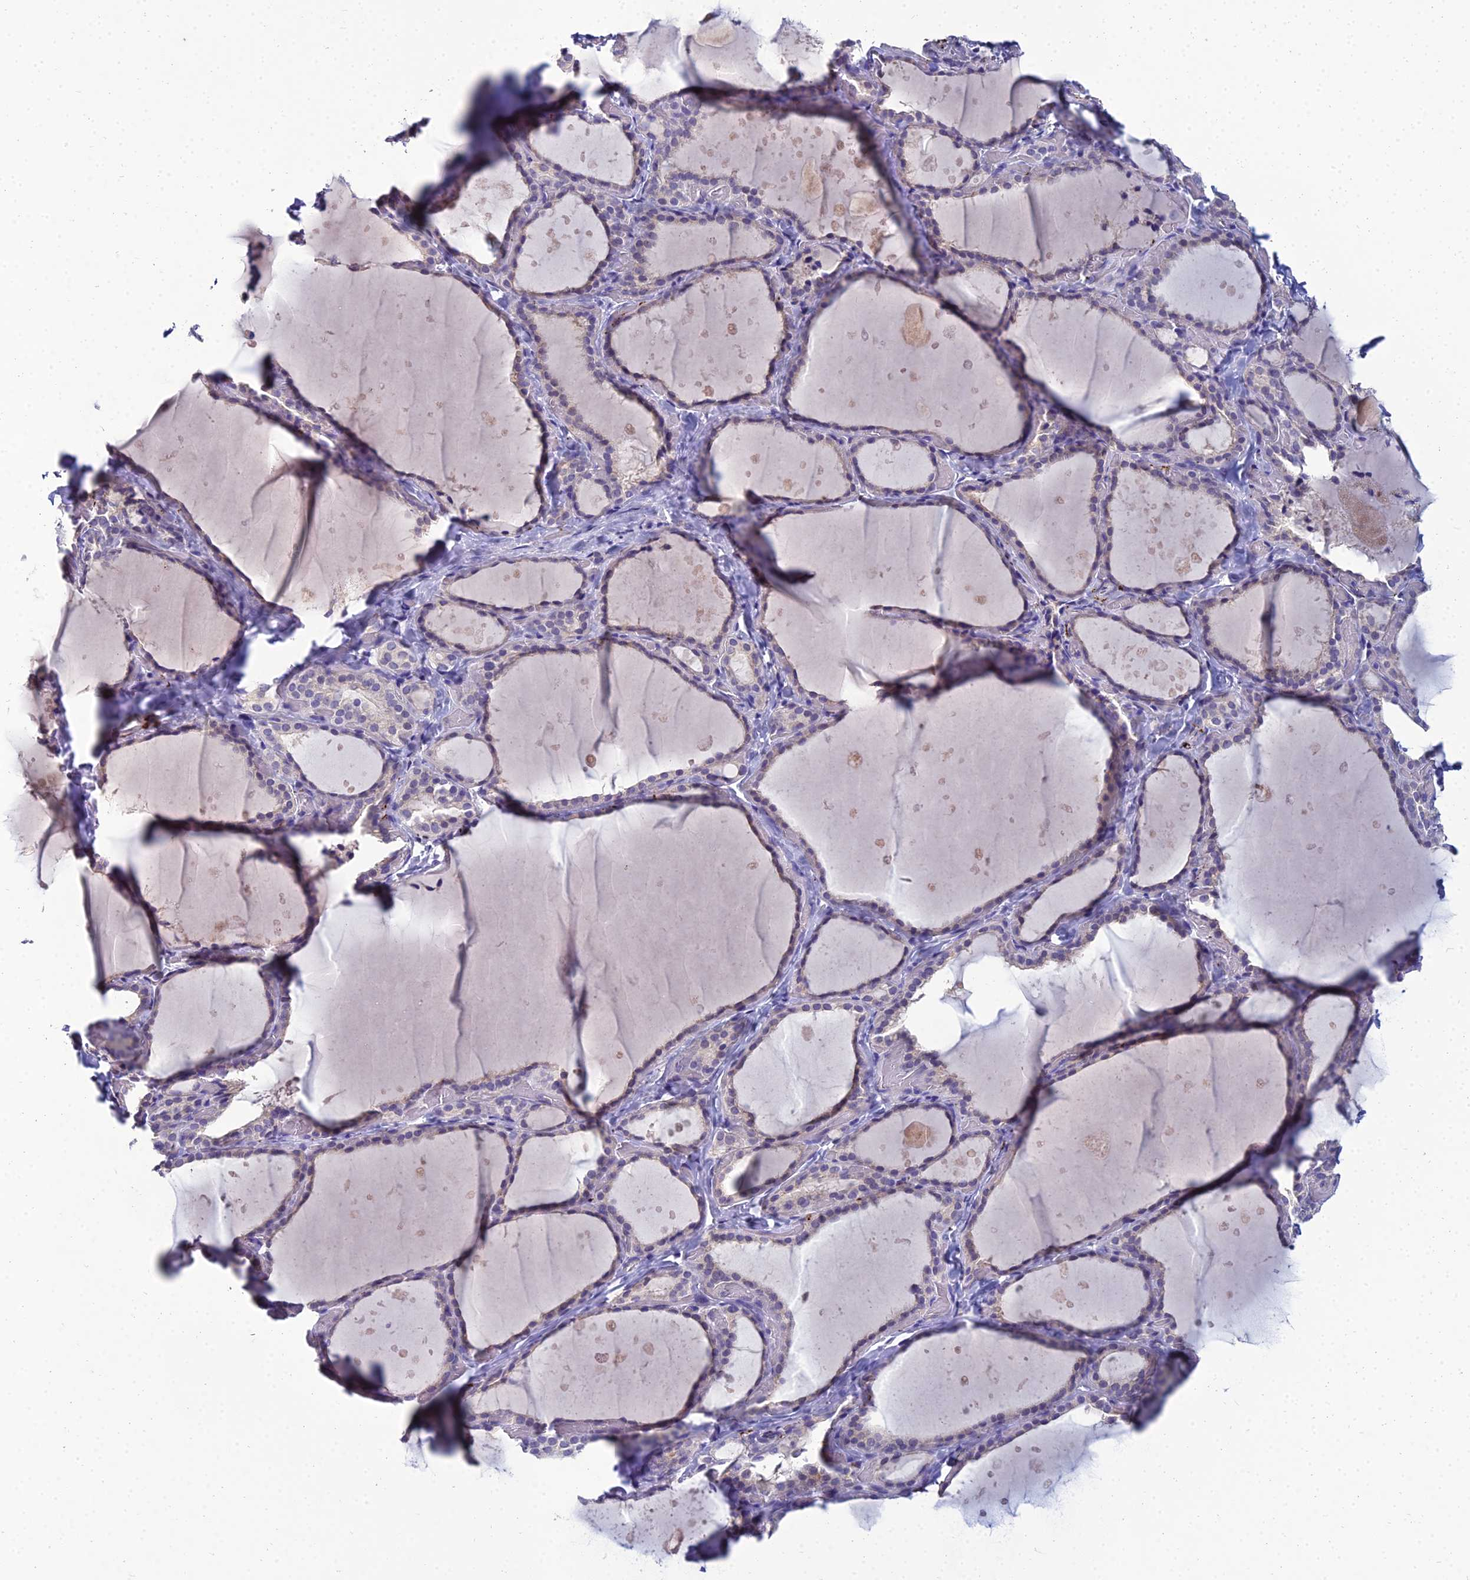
{"staining": {"intensity": "weak", "quantity": "<25%", "location": "cytoplasmic/membranous"}, "tissue": "thyroid gland", "cell_type": "Glandular cells", "image_type": "normal", "snomed": [{"axis": "morphology", "description": "Normal tissue, NOS"}, {"axis": "topography", "description": "Thyroid gland"}], "caption": "This is an IHC image of normal human thyroid gland. There is no staining in glandular cells.", "gene": "NPY", "patient": {"sex": "female", "age": 44}}